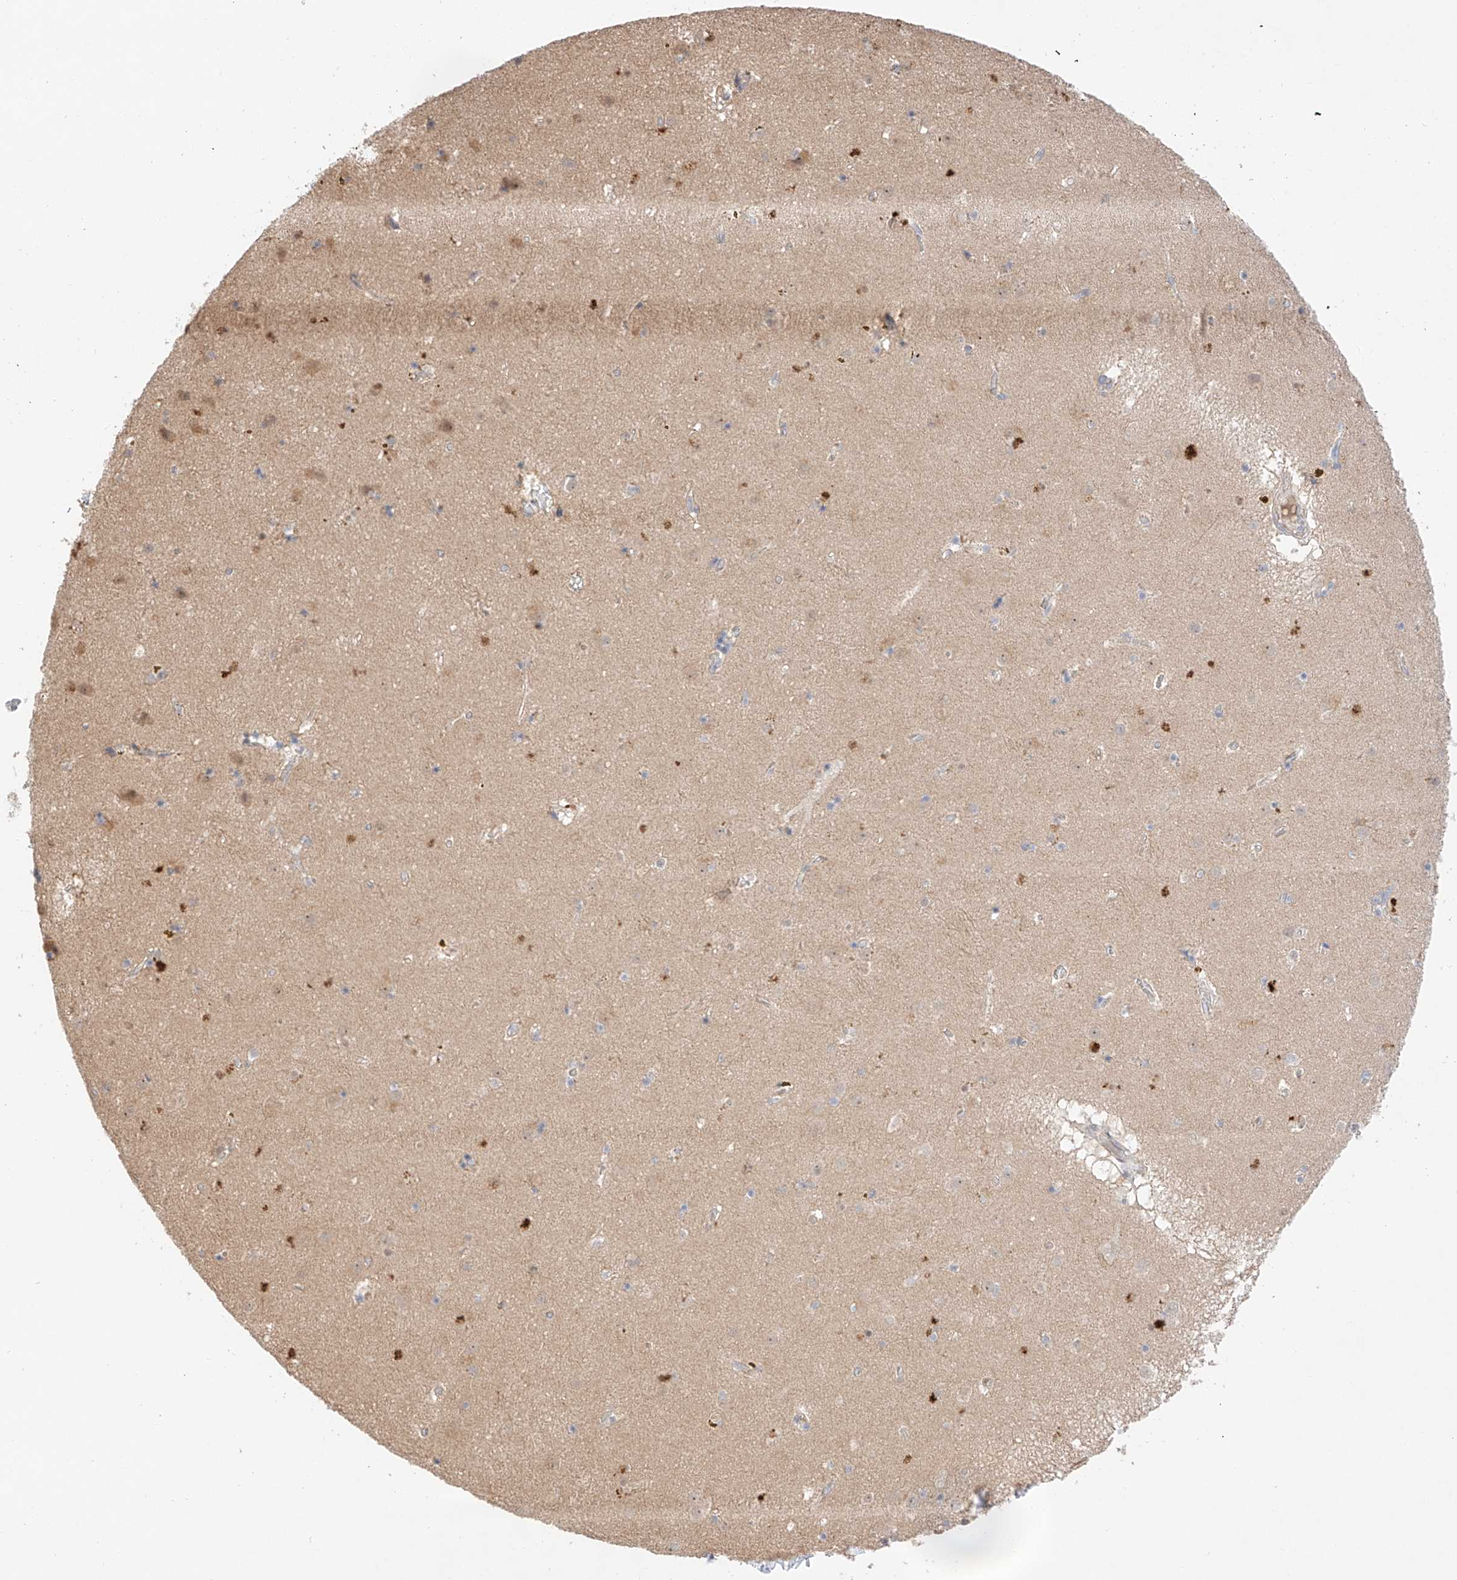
{"staining": {"intensity": "negative", "quantity": "none", "location": "none"}, "tissue": "caudate", "cell_type": "Glial cells", "image_type": "normal", "snomed": [{"axis": "morphology", "description": "Normal tissue, NOS"}, {"axis": "topography", "description": "Lateral ventricle wall"}], "caption": "Glial cells are negative for brown protein staining in unremarkable caudate. (DAB (3,3'-diaminobenzidine) immunohistochemistry visualized using brightfield microscopy, high magnification).", "gene": "IL22RA2", "patient": {"sex": "male", "age": 70}}